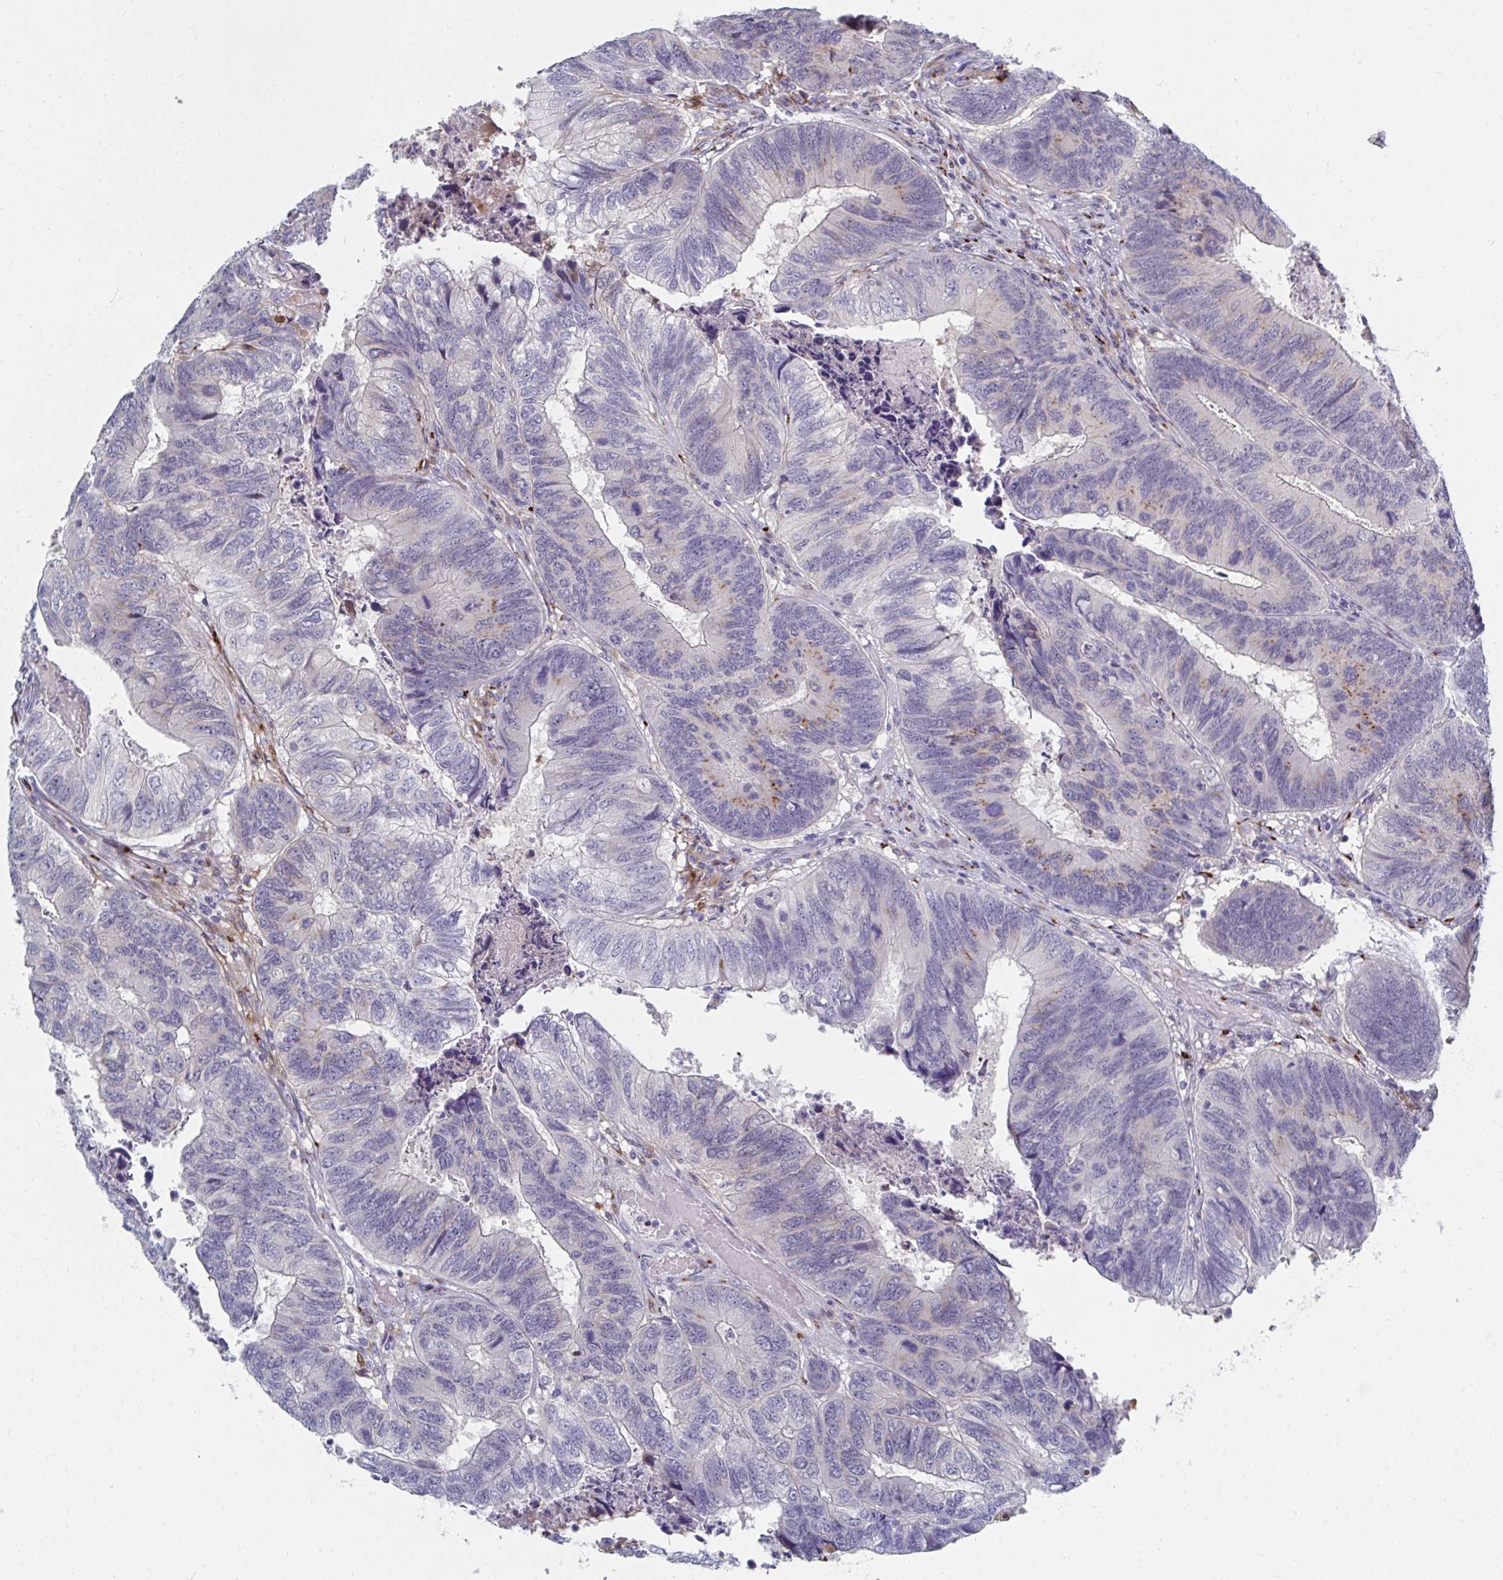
{"staining": {"intensity": "moderate", "quantity": "<25%", "location": "cytoplasmic/membranous"}, "tissue": "colorectal cancer", "cell_type": "Tumor cells", "image_type": "cancer", "snomed": [{"axis": "morphology", "description": "Adenocarcinoma, NOS"}, {"axis": "topography", "description": "Colon"}], "caption": "Colorectal cancer stained for a protein shows moderate cytoplasmic/membranous positivity in tumor cells.", "gene": "PSMG1", "patient": {"sex": "female", "age": 67}}